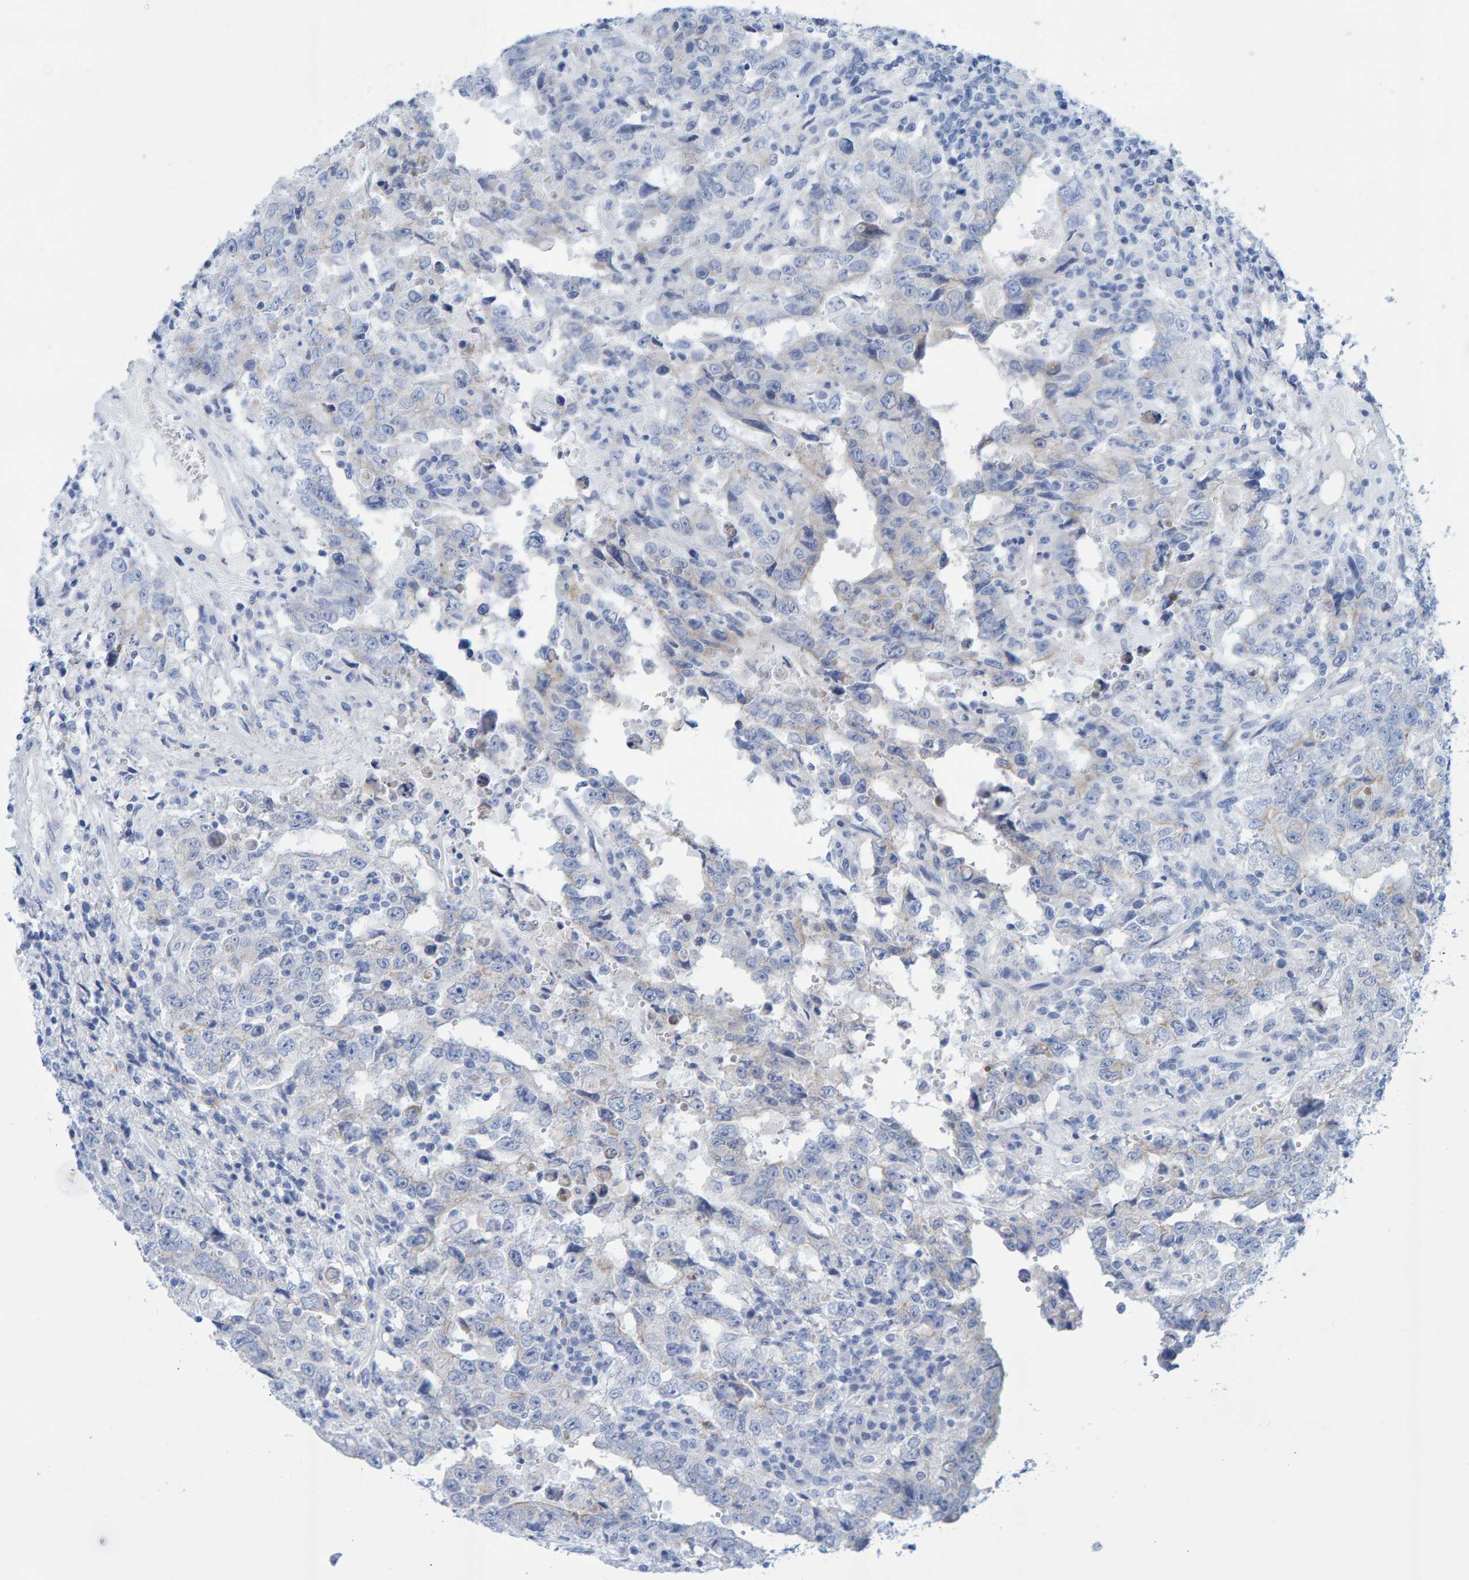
{"staining": {"intensity": "negative", "quantity": "none", "location": "none"}, "tissue": "testis cancer", "cell_type": "Tumor cells", "image_type": "cancer", "snomed": [{"axis": "morphology", "description": "Carcinoma, Embryonal, NOS"}, {"axis": "topography", "description": "Testis"}], "caption": "Protein analysis of testis cancer (embryonal carcinoma) reveals no significant staining in tumor cells. (Stains: DAB immunohistochemistry with hematoxylin counter stain, Microscopy: brightfield microscopy at high magnification).", "gene": "JAKMIP3", "patient": {"sex": "male", "age": 26}}